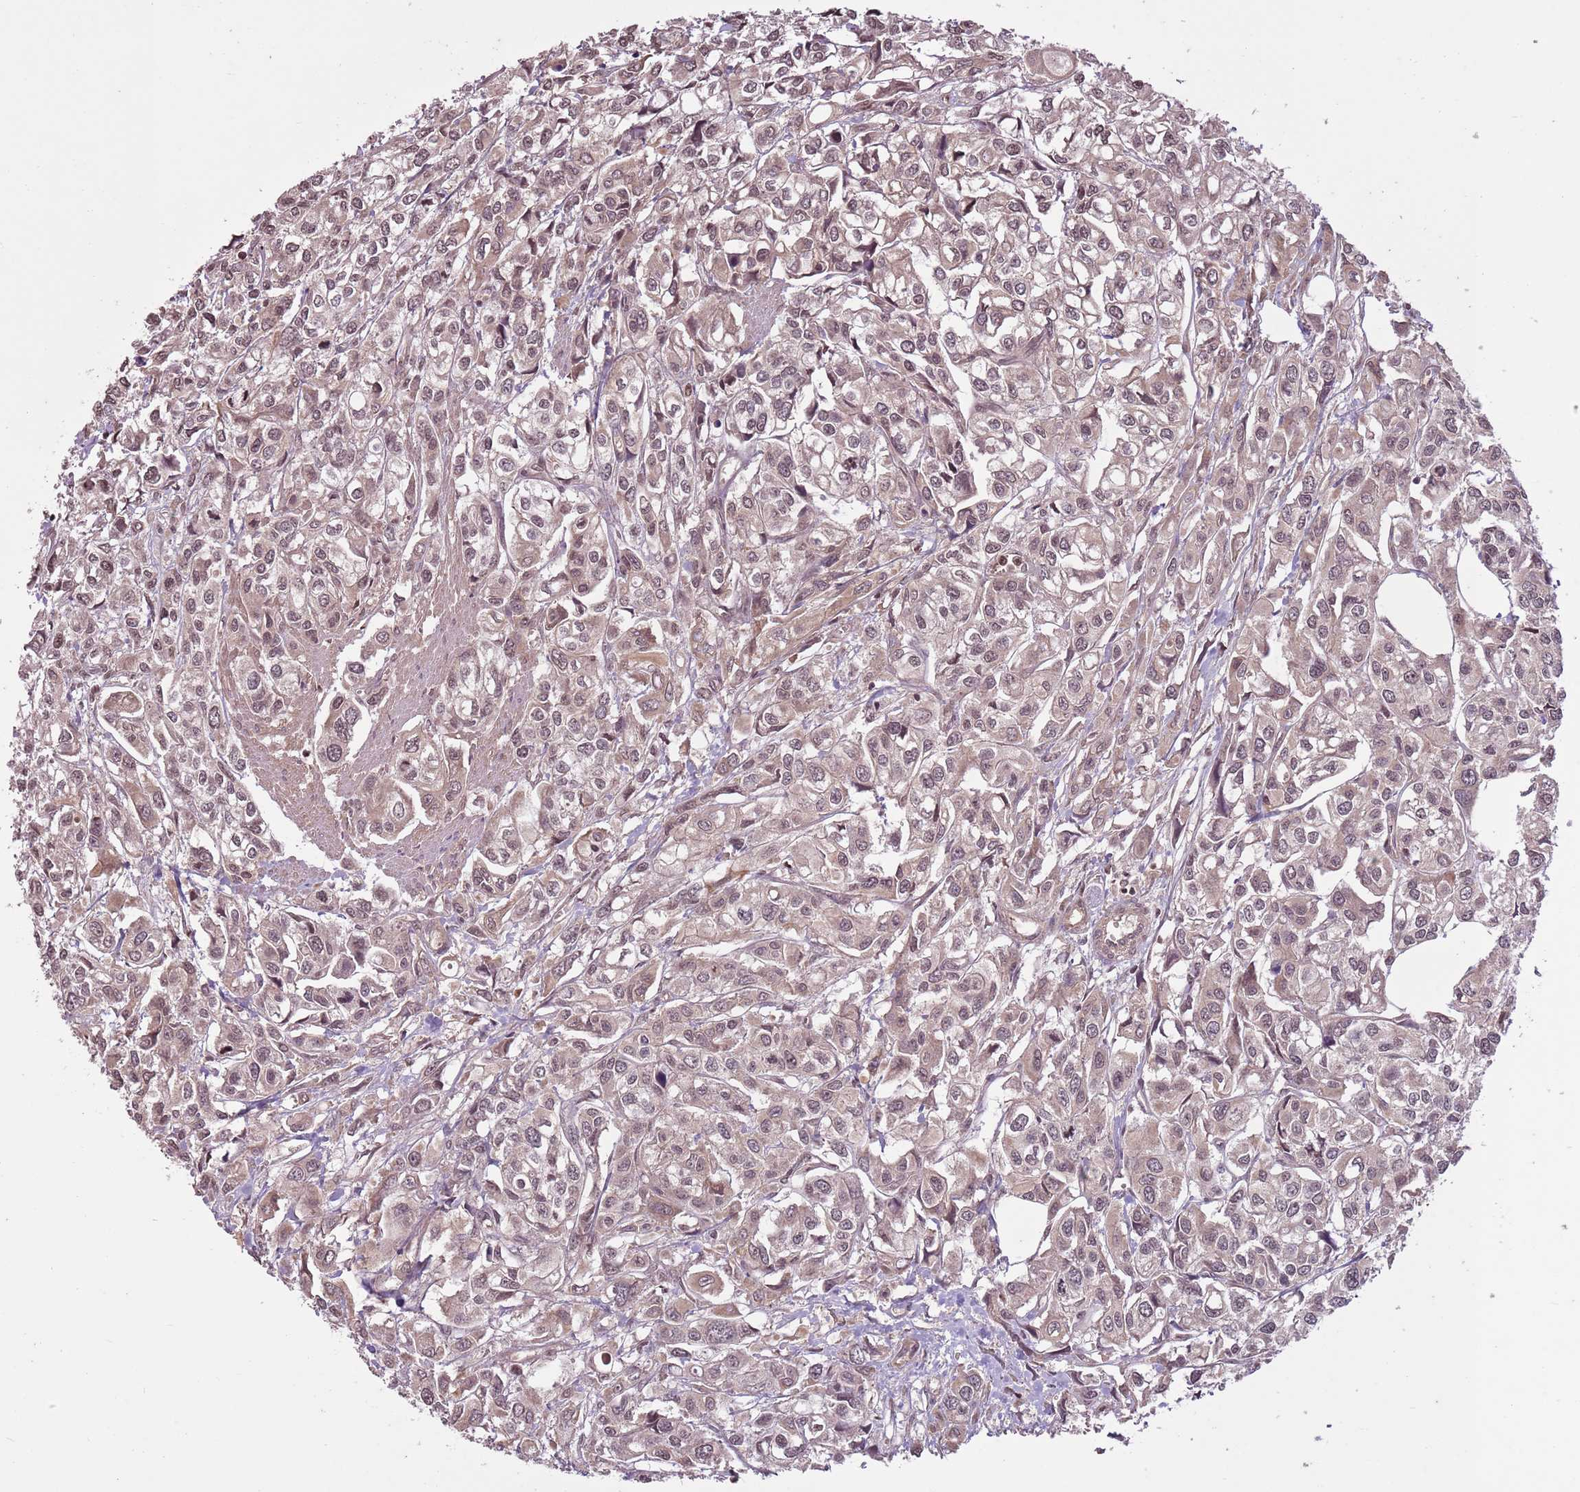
{"staining": {"intensity": "weak", "quantity": ">75%", "location": "cytoplasmic/membranous,nuclear"}, "tissue": "urothelial cancer", "cell_type": "Tumor cells", "image_type": "cancer", "snomed": [{"axis": "morphology", "description": "Urothelial carcinoma, High grade"}, {"axis": "topography", "description": "Urinary bladder"}], "caption": "IHC (DAB) staining of human high-grade urothelial carcinoma demonstrates weak cytoplasmic/membranous and nuclear protein expression in about >75% of tumor cells.", "gene": "CAPN9", "patient": {"sex": "male", "age": 67}}